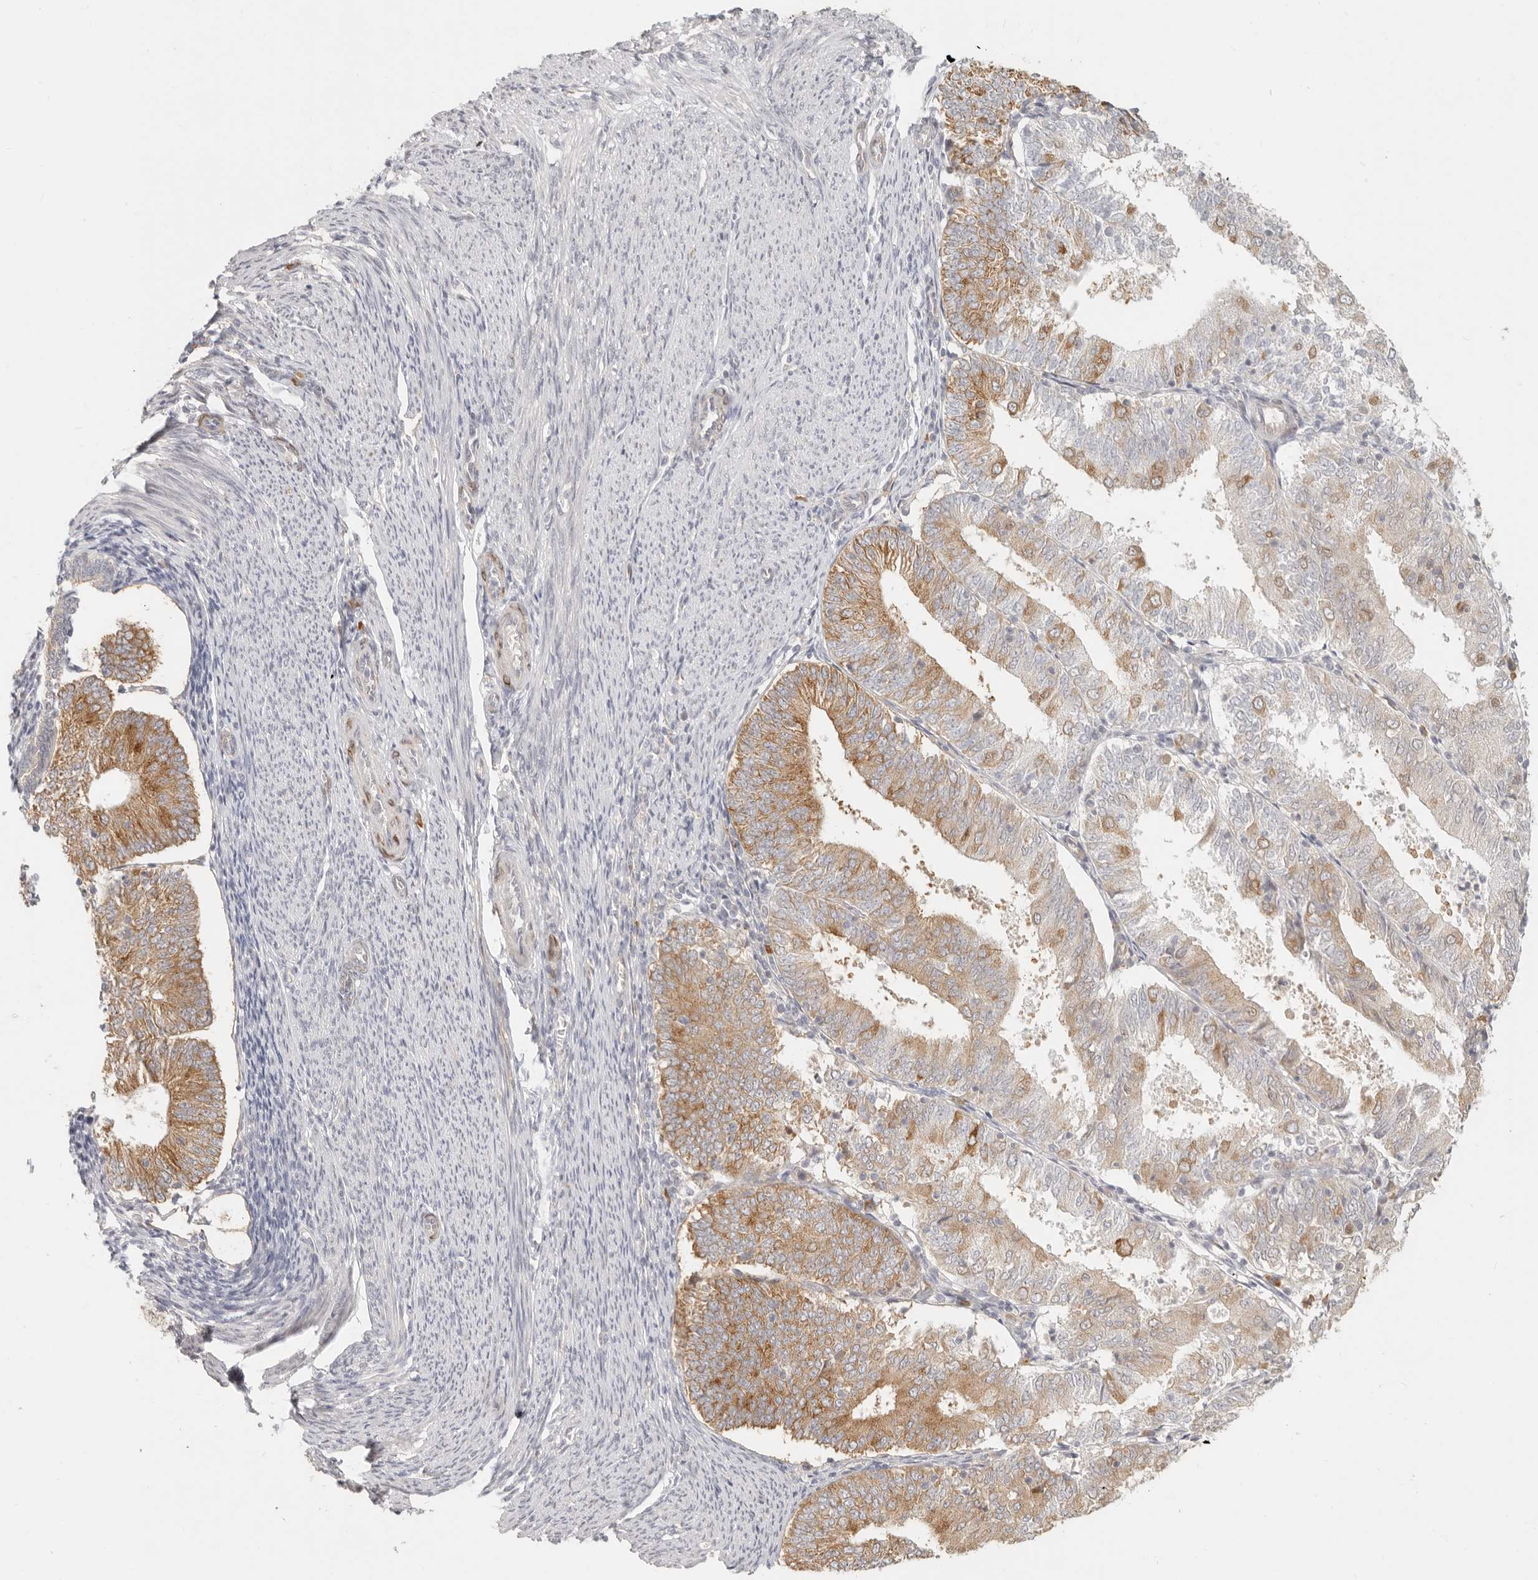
{"staining": {"intensity": "moderate", "quantity": "25%-75%", "location": "cytoplasmic/membranous"}, "tissue": "endometrial cancer", "cell_type": "Tumor cells", "image_type": "cancer", "snomed": [{"axis": "morphology", "description": "Adenocarcinoma, NOS"}, {"axis": "topography", "description": "Endometrium"}], "caption": "About 25%-75% of tumor cells in adenocarcinoma (endometrial) reveal moderate cytoplasmic/membranous protein positivity as visualized by brown immunohistochemical staining.", "gene": "PABPC4", "patient": {"sex": "female", "age": 57}}